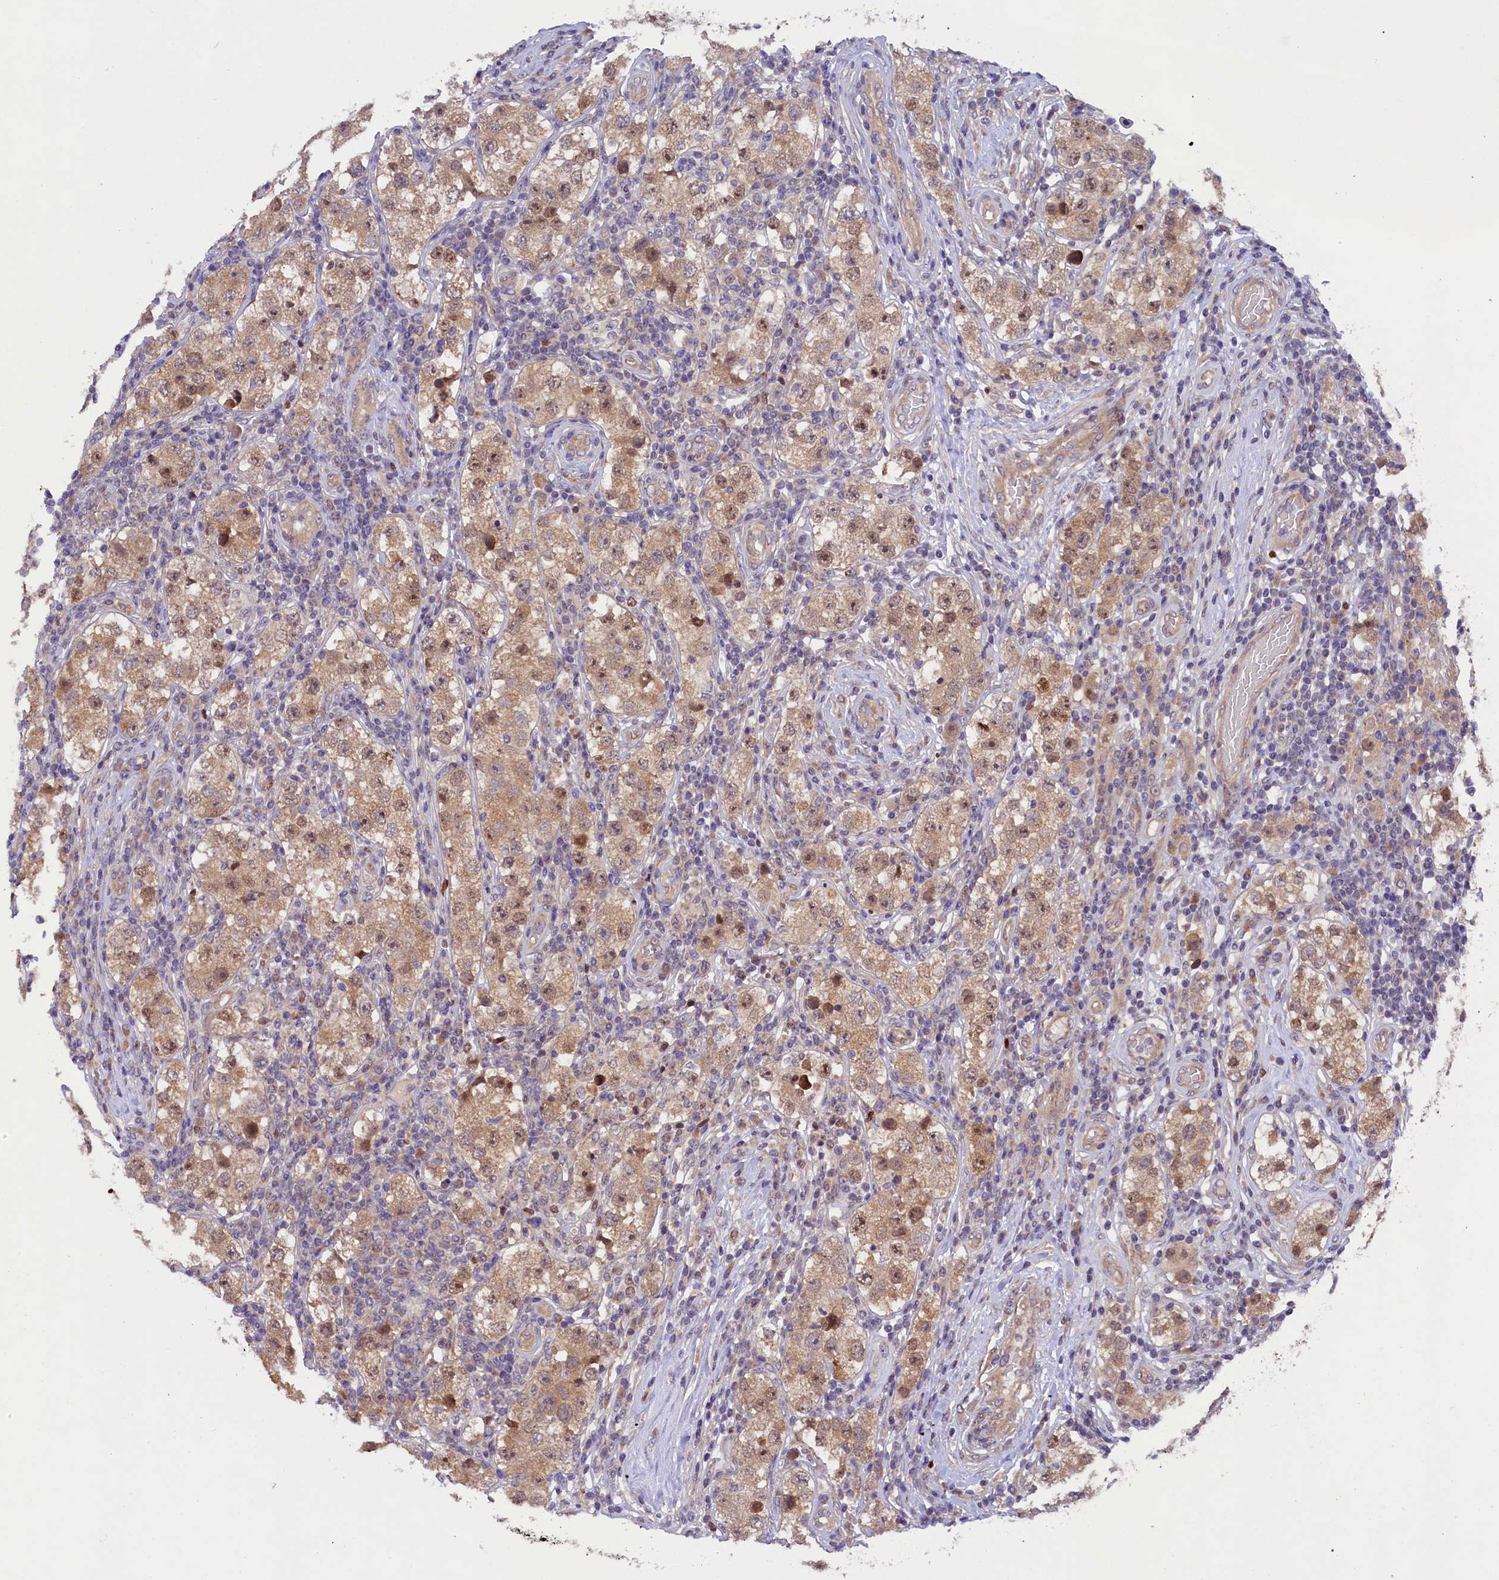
{"staining": {"intensity": "moderate", "quantity": ">75%", "location": "cytoplasmic/membranous,nuclear"}, "tissue": "testis cancer", "cell_type": "Tumor cells", "image_type": "cancer", "snomed": [{"axis": "morphology", "description": "Seminoma, NOS"}, {"axis": "topography", "description": "Testis"}], "caption": "Immunohistochemical staining of seminoma (testis) displays moderate cytoplasmic/membranous and nuclear protein staining in about >75% of tumor cells.", "gene": "CCDC9B", "patient": {"sex": "male", "age": 34}}